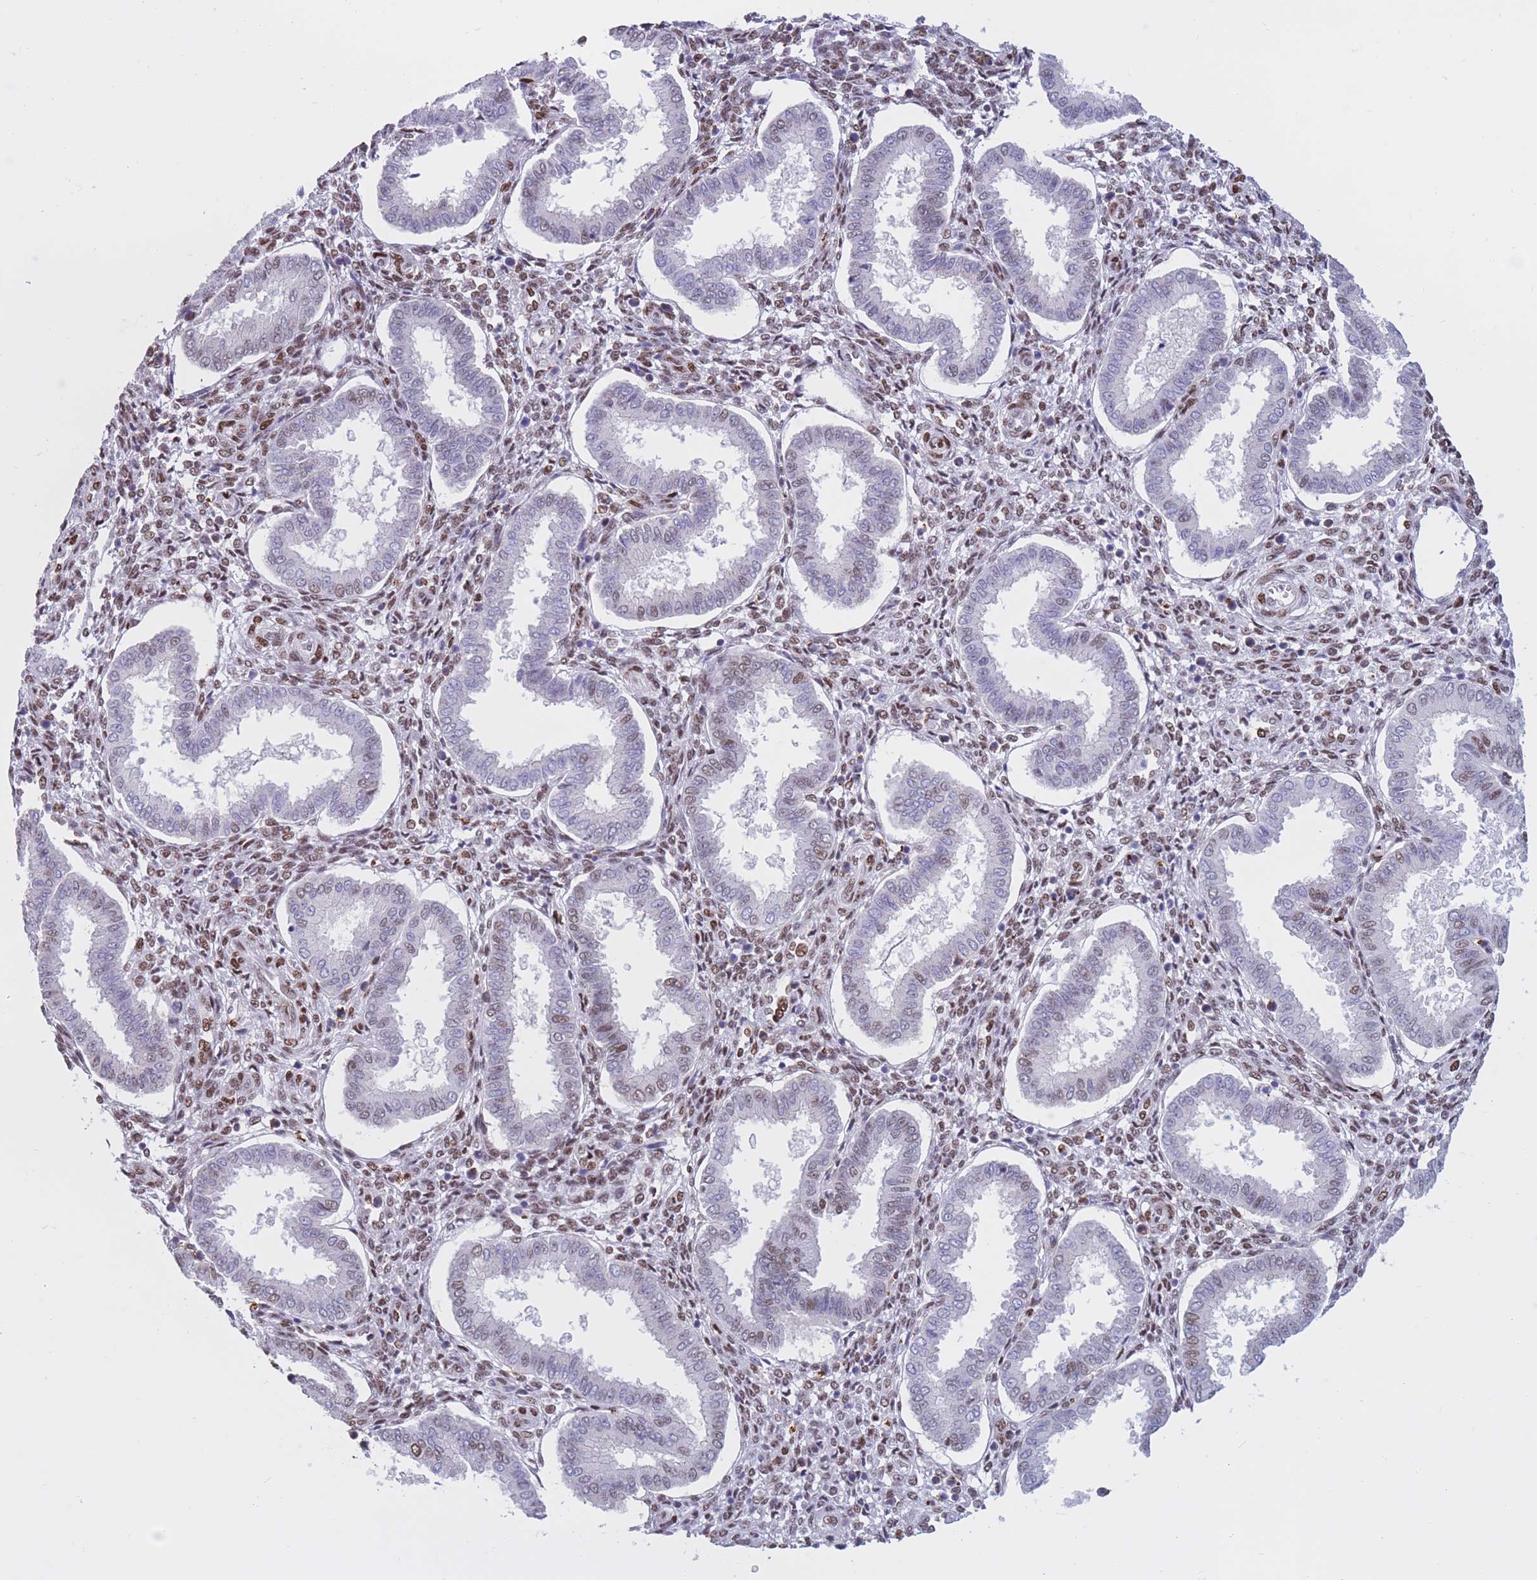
{"staining": {"intensity": "moderate", "quantity": "25%-75%", "location": "nuclear"}, "tissue": "endometrium", "cell_type": "Cells in endometrial stroma", "image_type": "normal", "snomed": [{"axis": "morphology", "description": "Normal tissue, NOS"}, {"axis": "topography", "description": "Endometrium"}], "caption": "Immunohistochemical staining of unremarkable human endometrium demonstrates medium levels of moderate nuclear positivity in about 25%-75% of cells in endometrial stroma. Immunohistochemistry (ihc) stains the protein in brown and the nuclei are stained blue.", "gene": "NASP", "patient": {"sex": "female", "age": 24}}